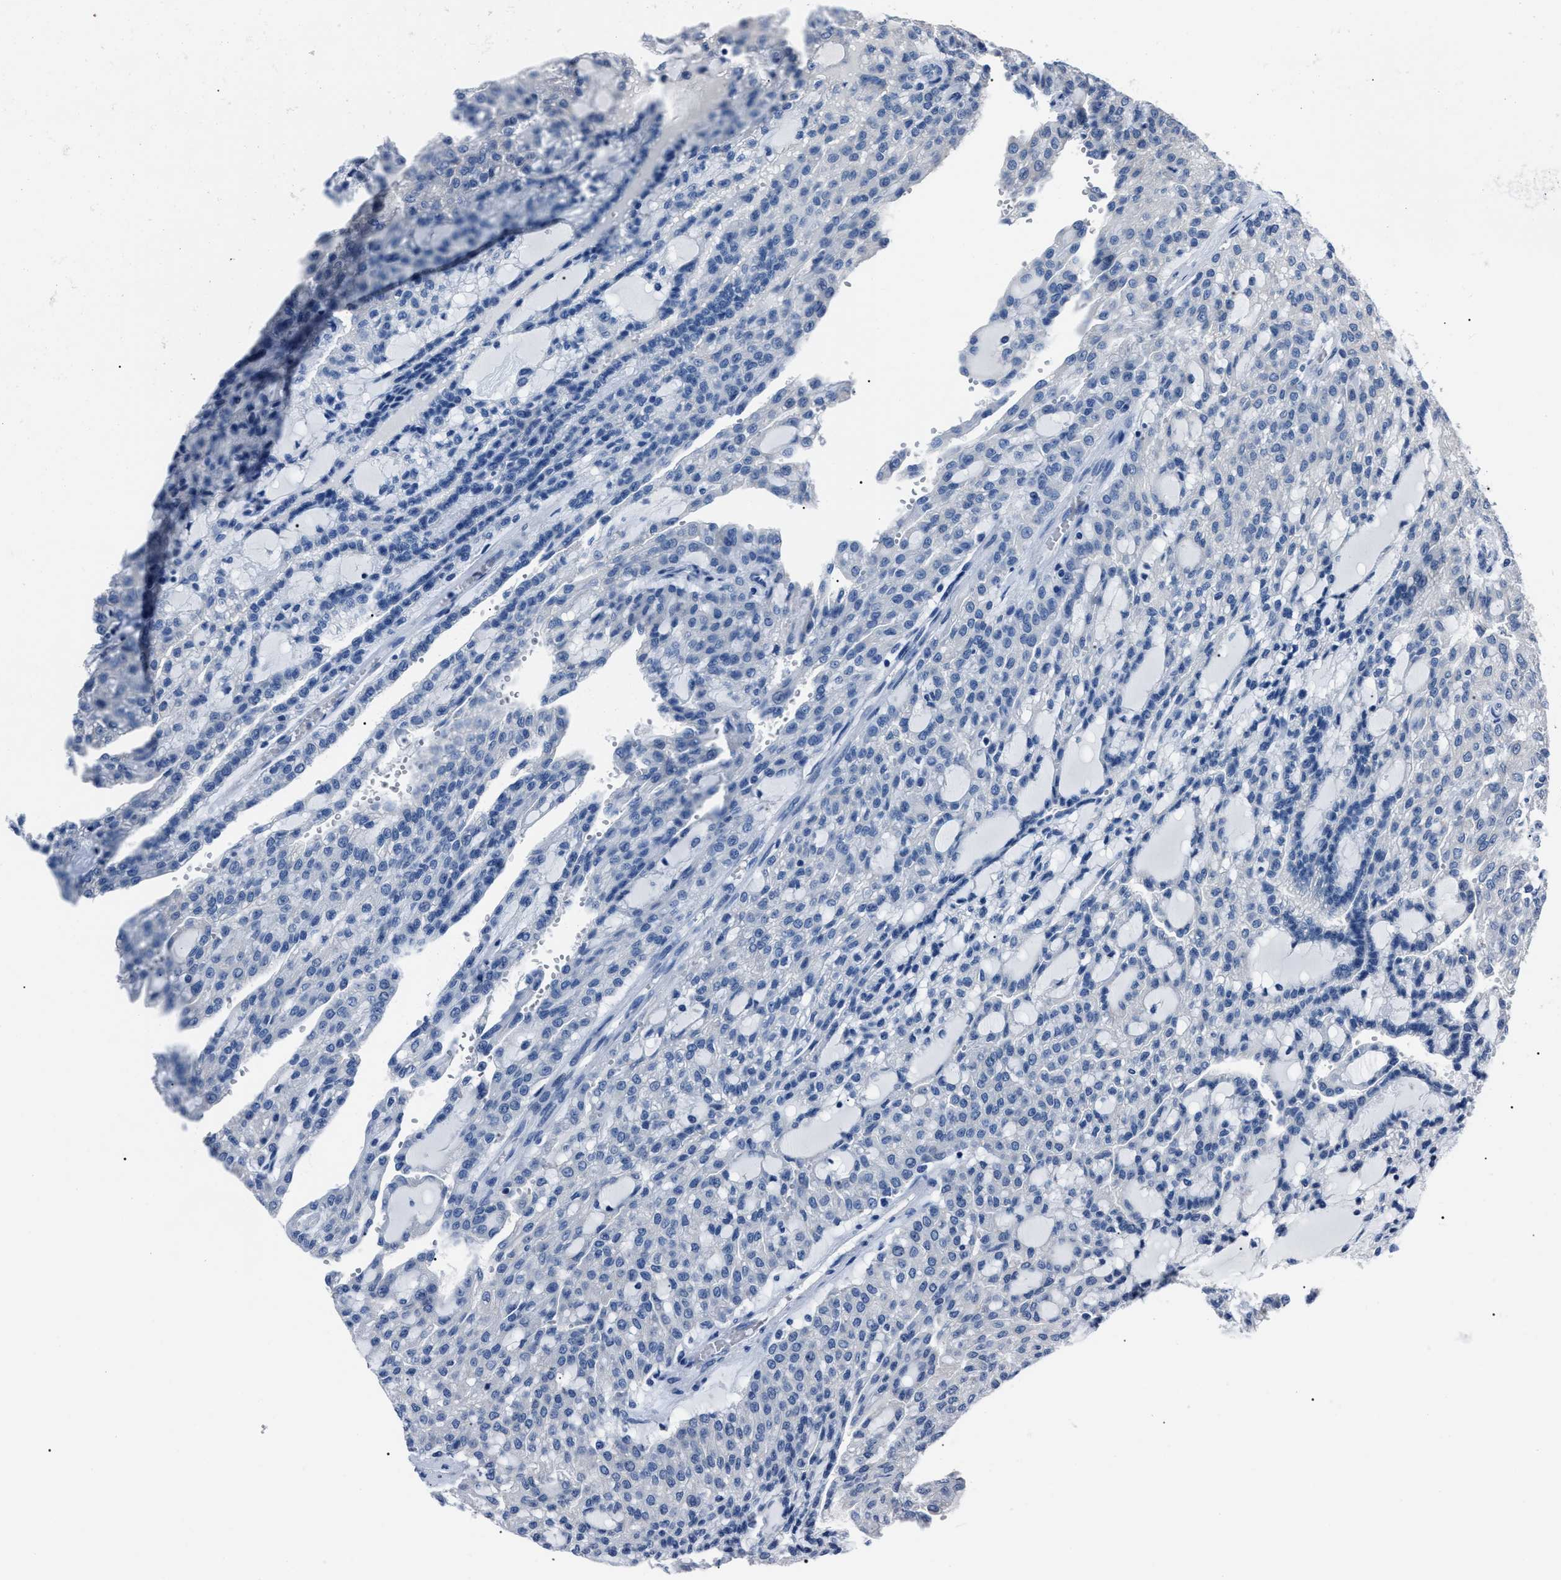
{"staining": {"intensity": "negative", "quantity": "none", "location": "none"}, "tissue": "renal cancer", "cell_type": "Tumor cells", "image_type": "cancer", "snomed": [{"axis": "morphology", "description": "Adenocarcinoma, NOS"}, {"axis": "topography", "description": "Kidney"}], "caption": "Protein analysis of renal adenocarcinoma reveals no significant expression in tumor cells.", "gene": "LRWD1", "patient": {"sex": "male", "age": 63}}